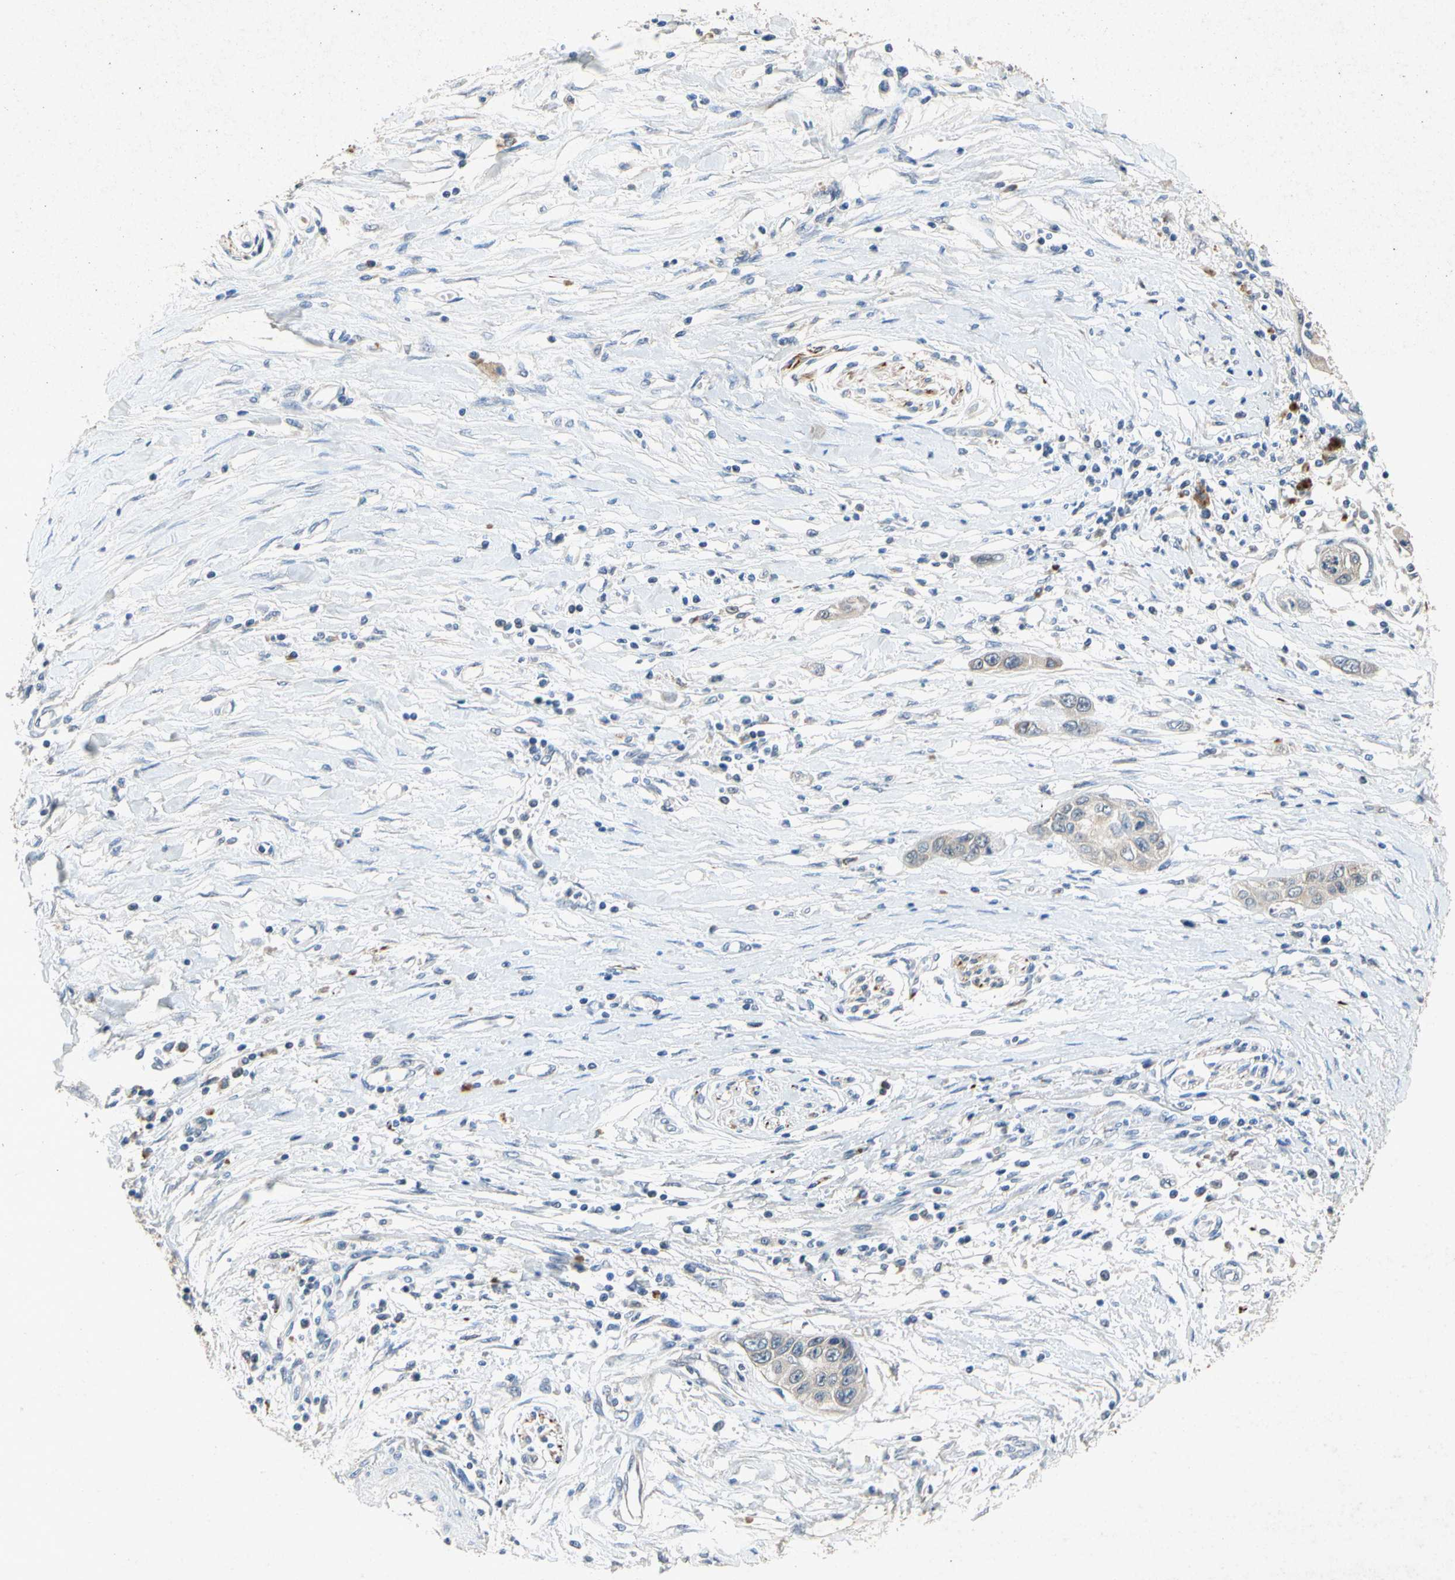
{"staining": {"intensity": "weak", "quantity": ">75%", "location": "cytoplasmic/membranous"}, "tissue": "pancreatic cancer", "cell_type": "Tumor cells", "image_type": "cancer", "snomed": [{"axis": "morphology", "description": "Adenocarcinoma, NOS"}, {"axis": "topography", "description": "Pancreas"}], "caption": "A brown stain shows weak cytoplasmic/membranous expression of a protein in pancreatic cancer (adenocarcinoma) tumor cells.", "gene": "RPS6KA1", "patient": {"sex": "female", "age": 70}}